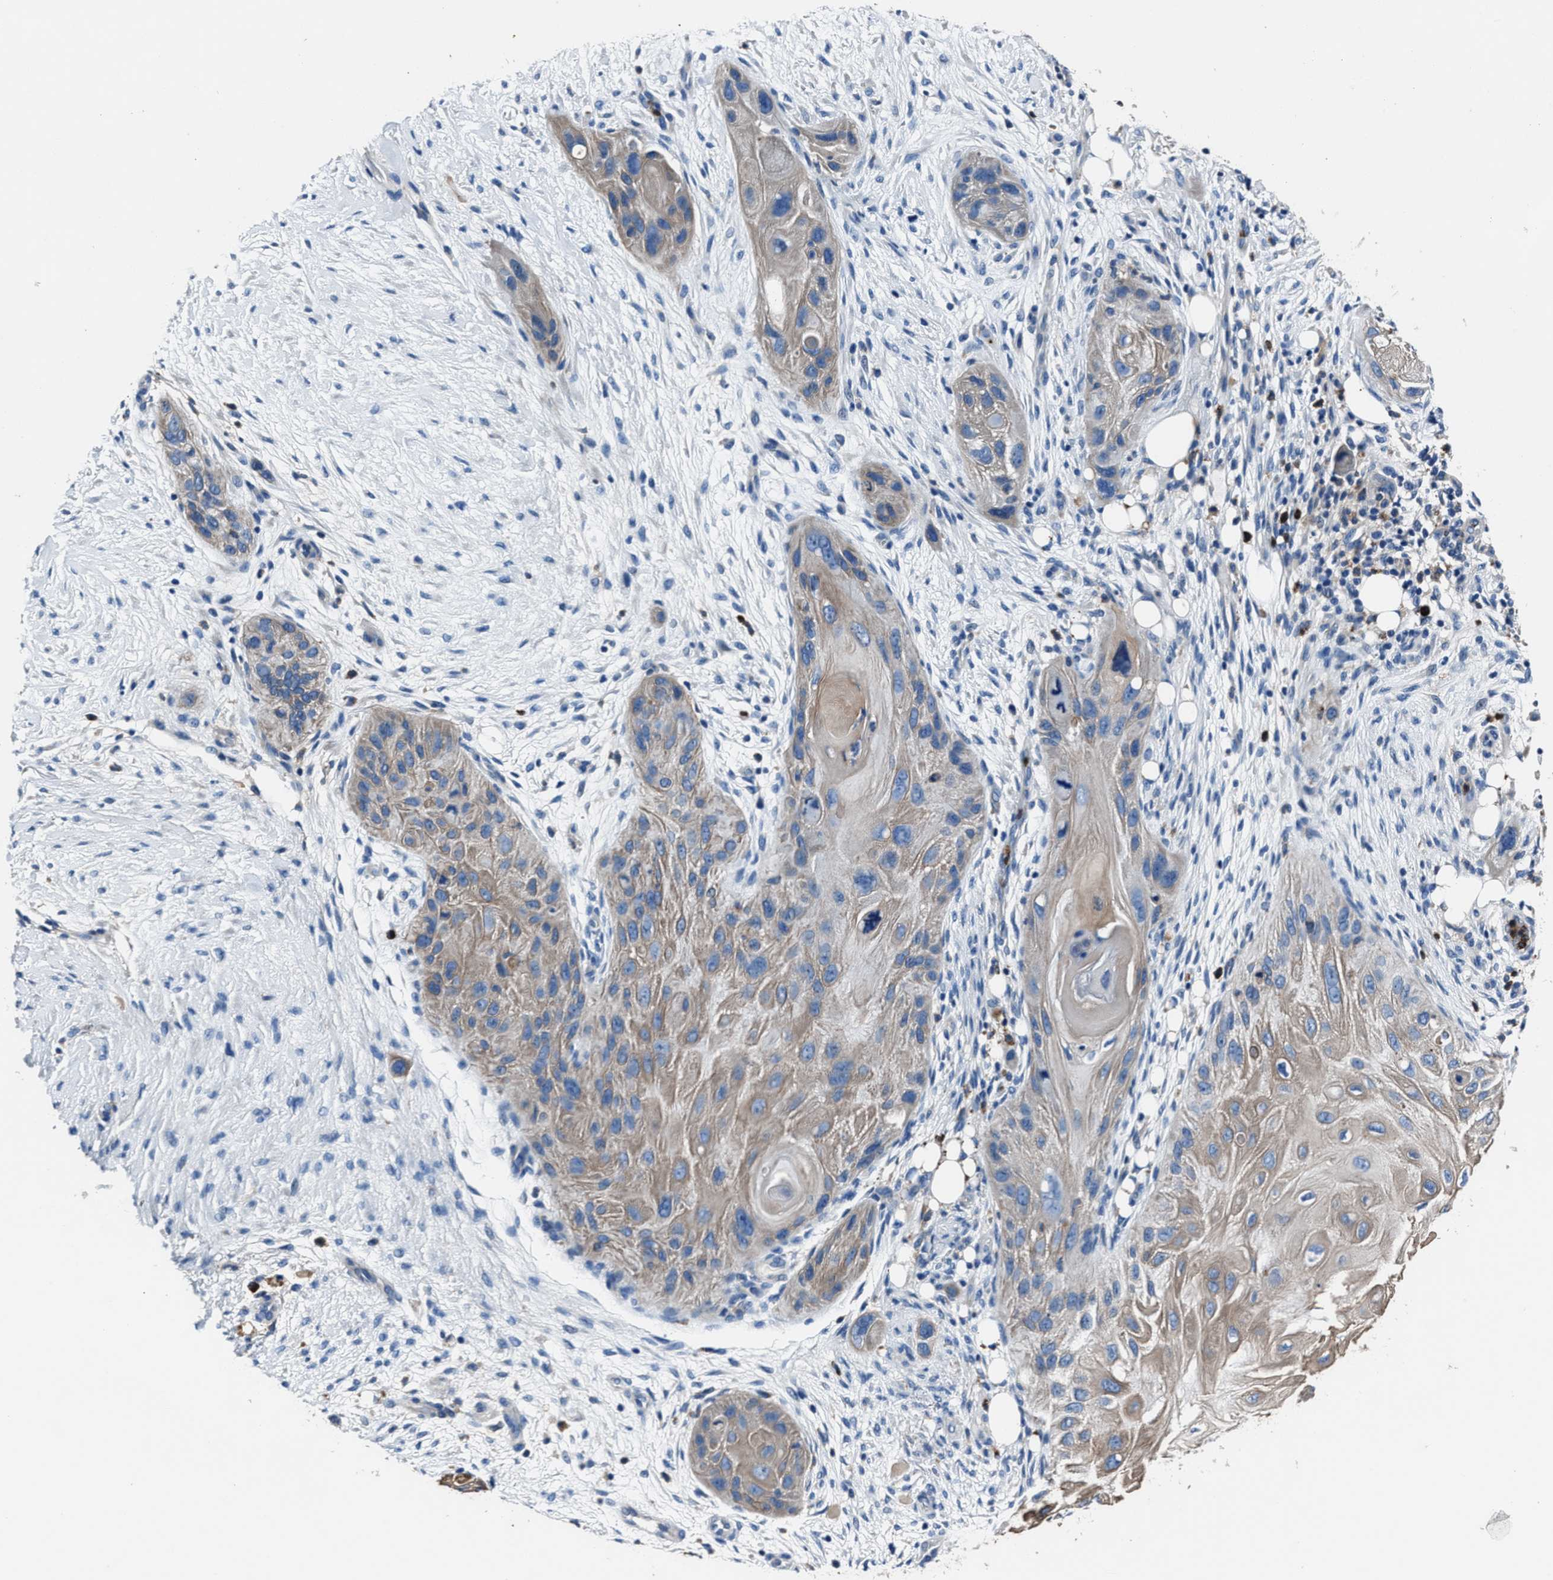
{"staining": {"intensity": "weak", "quantity": "25%-75%", "location": "cytoplasmic/membranous"}, "tissue": "skin cancer", "cell_type": "Tumor cells", "image_type": "cancer", "snomed": [{"axis": "morphology", "description": "Squamous cell carcinoma, NOS"}, {"axis": "topography", "description": "Skin"}], "caption": "This image exhibits immunohistochemistry staining of skin cancer (squamous cell carcinoma), with low weak cytoplasmic/membranous staining in approximately 25%-75% of tumor cells.", "gene": "FGL2", "patient": {"sex": "female", "age": 77}}